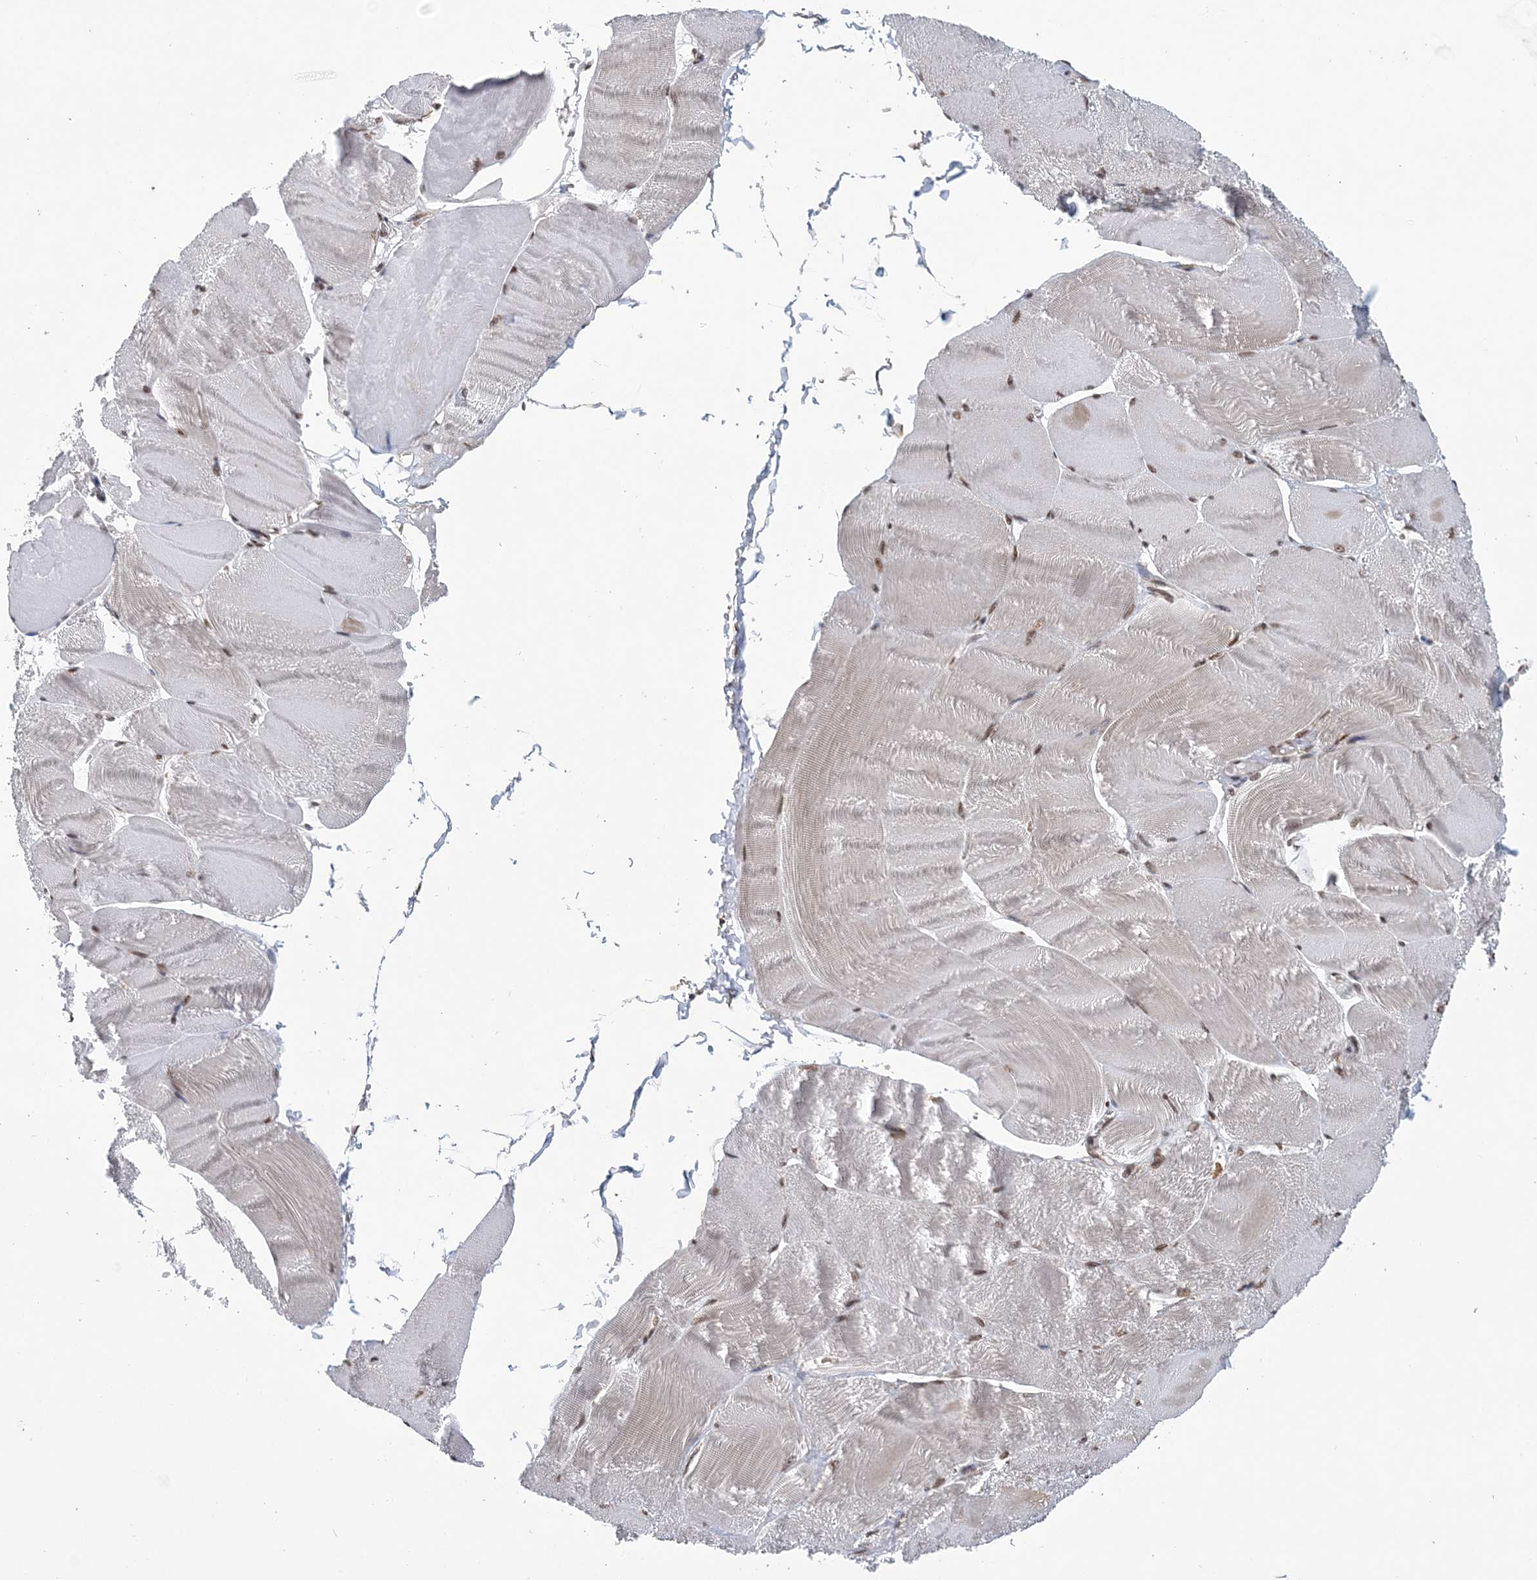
{"staining": {"intensity": "moderate", "quantity": ">75%", "location": "nuclear"}, "tissue": "skeletal muscle", "cell_type": "Myocytes", "image_type": "normal", "snomed": [{"axis": "morphology", "description": "Normal tissue, NOS"}, {"axis": "morphology", "description": "Basal cell carcinoma"}, {"axis": "topography", "description": "Skeletal muscle"}], "caption": "Immunohistochemical staining of normal skeletal muscle displays moderate nuclear protein expression in about >75% of myocytes.", "gene": "CCDC152", "patient": {"sex": "female", "age": 64}}